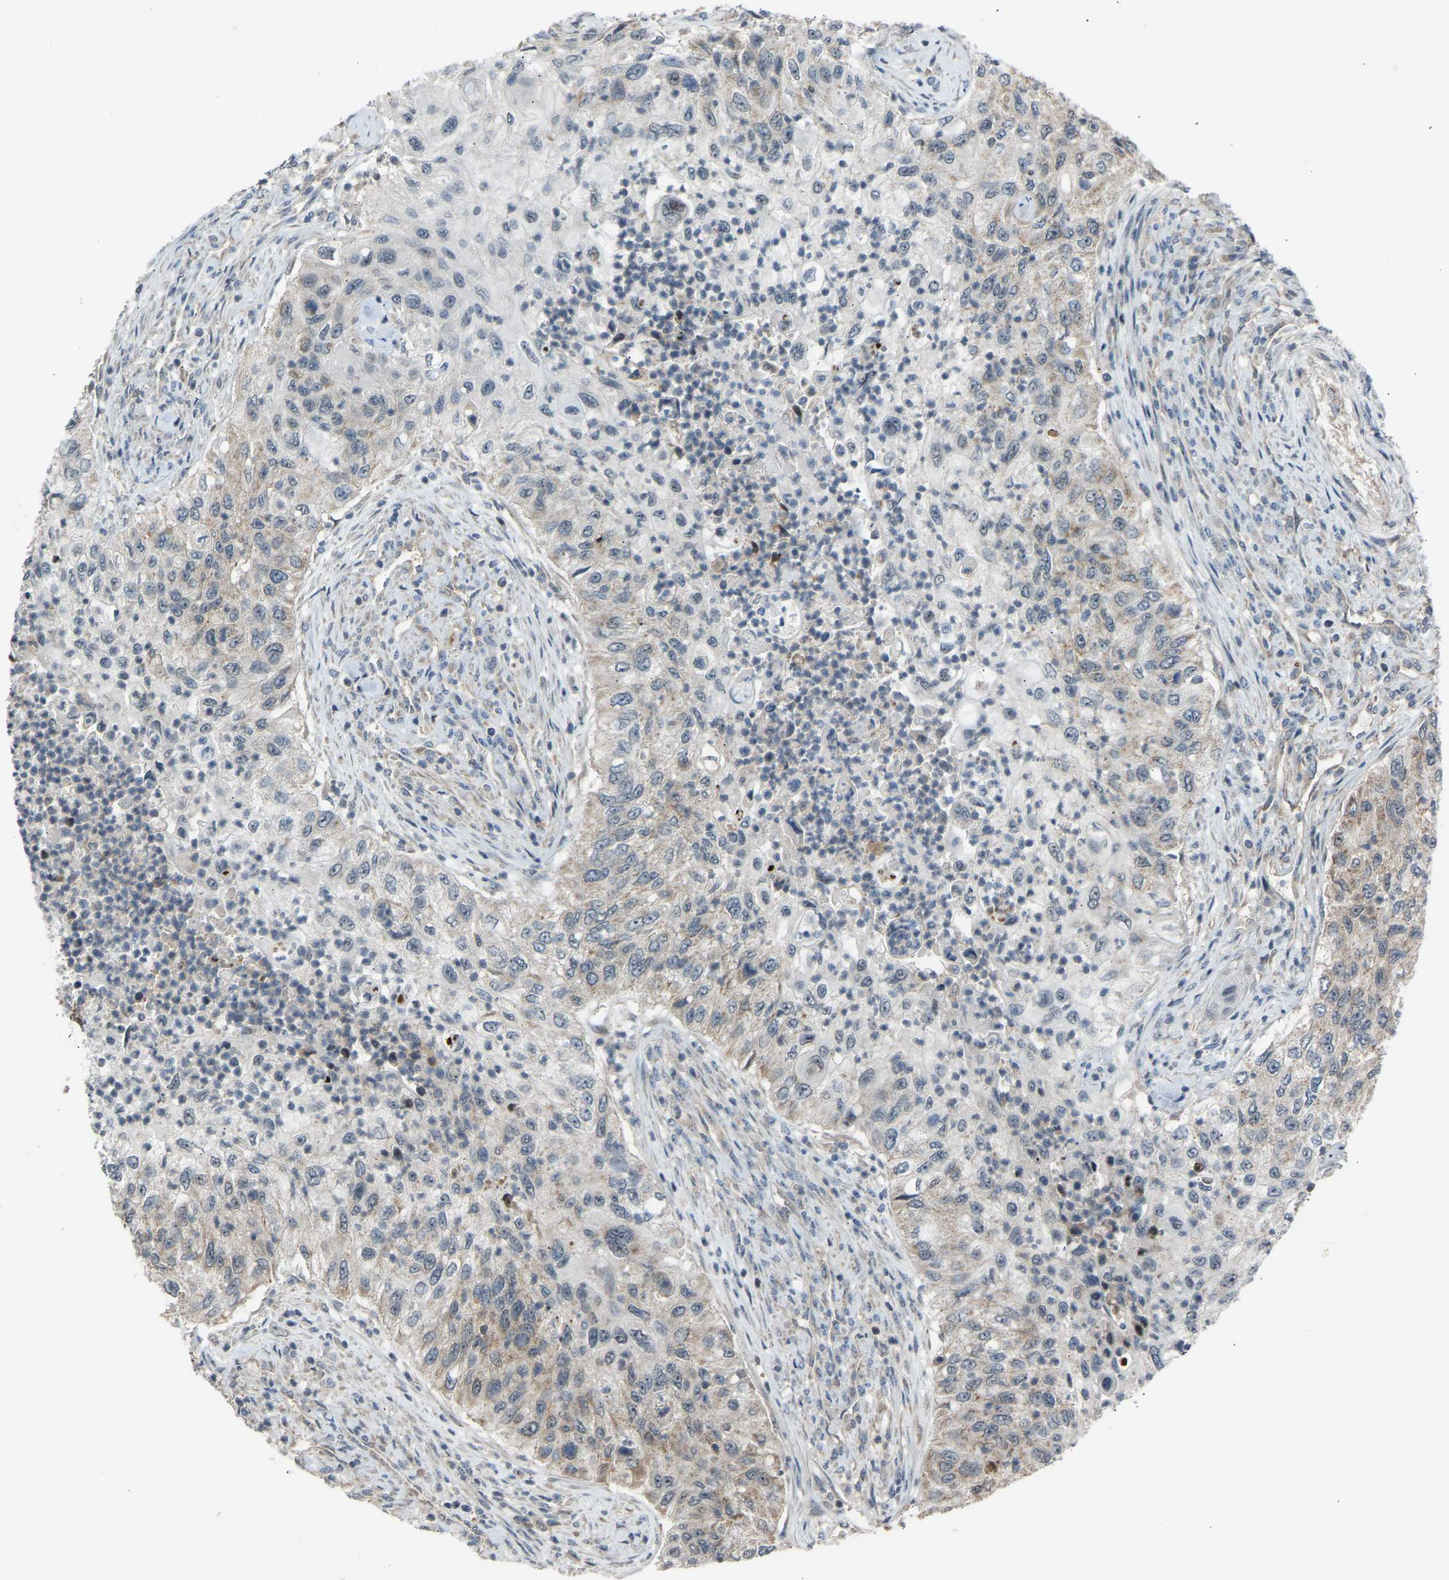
{"staining": {"intensity": "weak", "quantity": "<25%", "location": "cytoplasmic/membranous"}, "tissue": "urothelial cancer", "cell_type": "Tumor cells", "image_type": "cancer", "snomed": [{"axis": "morphology", "description": "Urothelial carcinoma, High grade"}, {"axis": "topography", "description": "Urinary bladder"}], "caption": "This is an IHC photomicrograph of urothelial cancer. There is no positivity in tumor cells.", "gene": "SLIRP", "patient": {"sex": "female", "age": 60}}